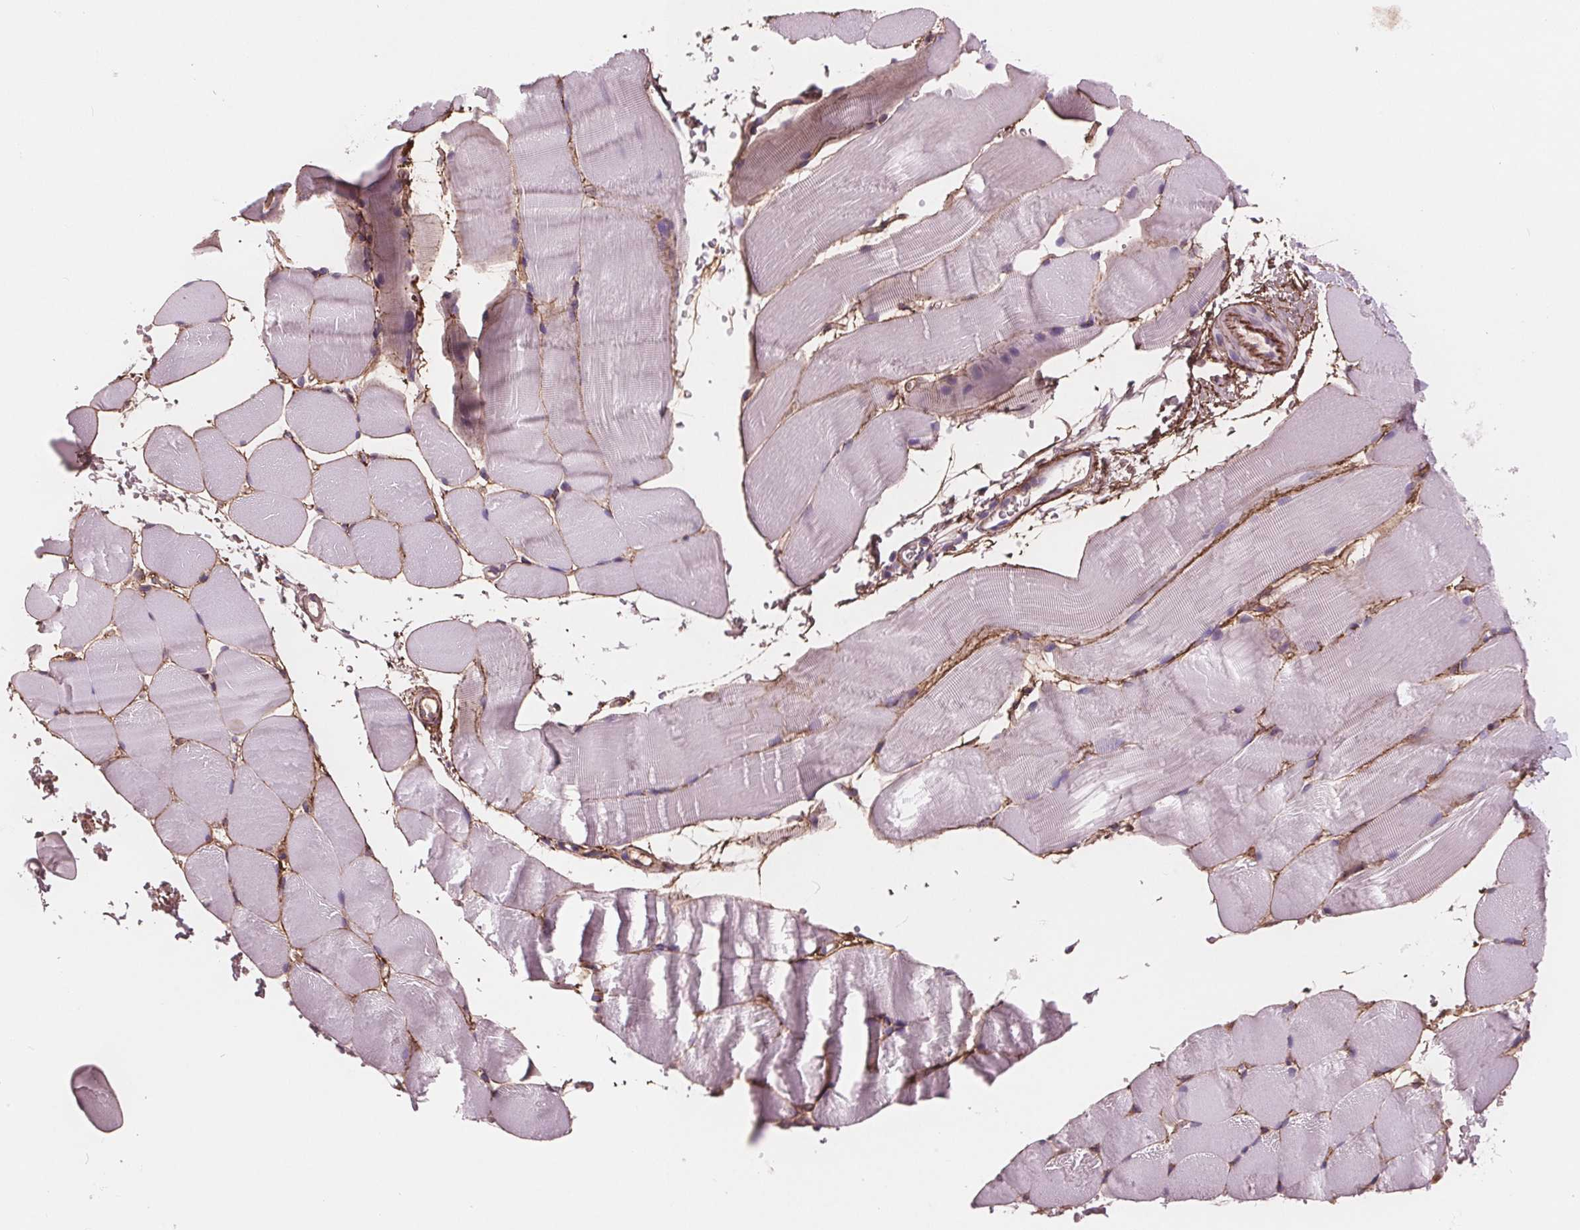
{"staining": {"intensity": "negative", "quantity": "none", "location": "none"}, "tissue": "skeletal muscle", "cell_type": "Myocytes", "image_type": "normal", "snomed": [{"axis": "morphology", "description": "Normal tissue, NOS"}, {"axis": "topography", "description": "Skeletal muscle"}], "caption": "The immunohistochemistry (IHC) histopathology image has no significant expression in myocytes of skeletal muscle. (DAB immunohistochemistry (IHC) with hematoxylin counter stain).", "gene": "AMBP", "patient": {"sex": "female", "age": 37}}